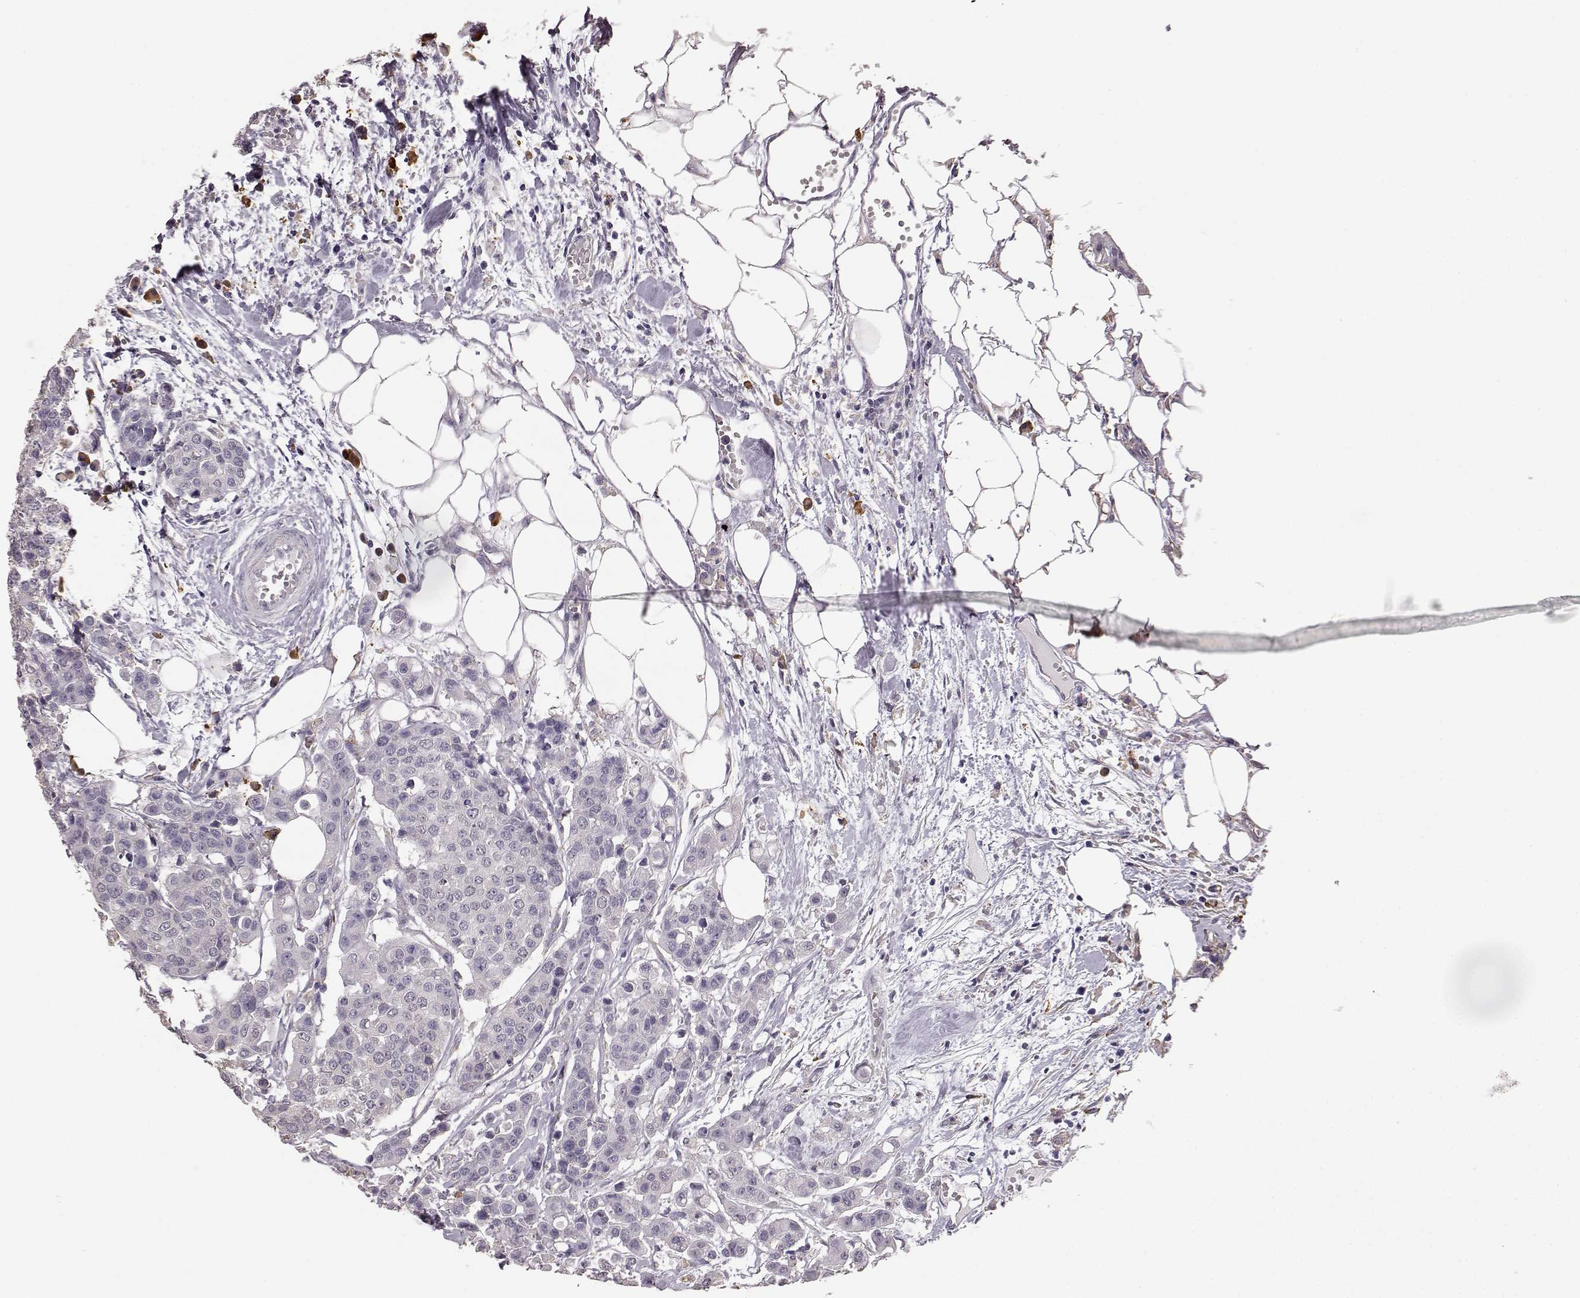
{"staining": {"intensity": "negative", "quantity": "none", "location": "none"}, "tissue": "carcinoid", "cell_type": "Tumor cells", "image_type": "cancer", "snomed": [{"axis": "morphology", "description": "Carcinoid, malignant, NOS"}, {"axis": "topography", "description": "Colon"}], "caption": "Image shows no protein expression in tumor cells of carcinoid (malignant) tissue.", "gene": "GABRG3", "patient": {"sex": "male", "age": 81}}